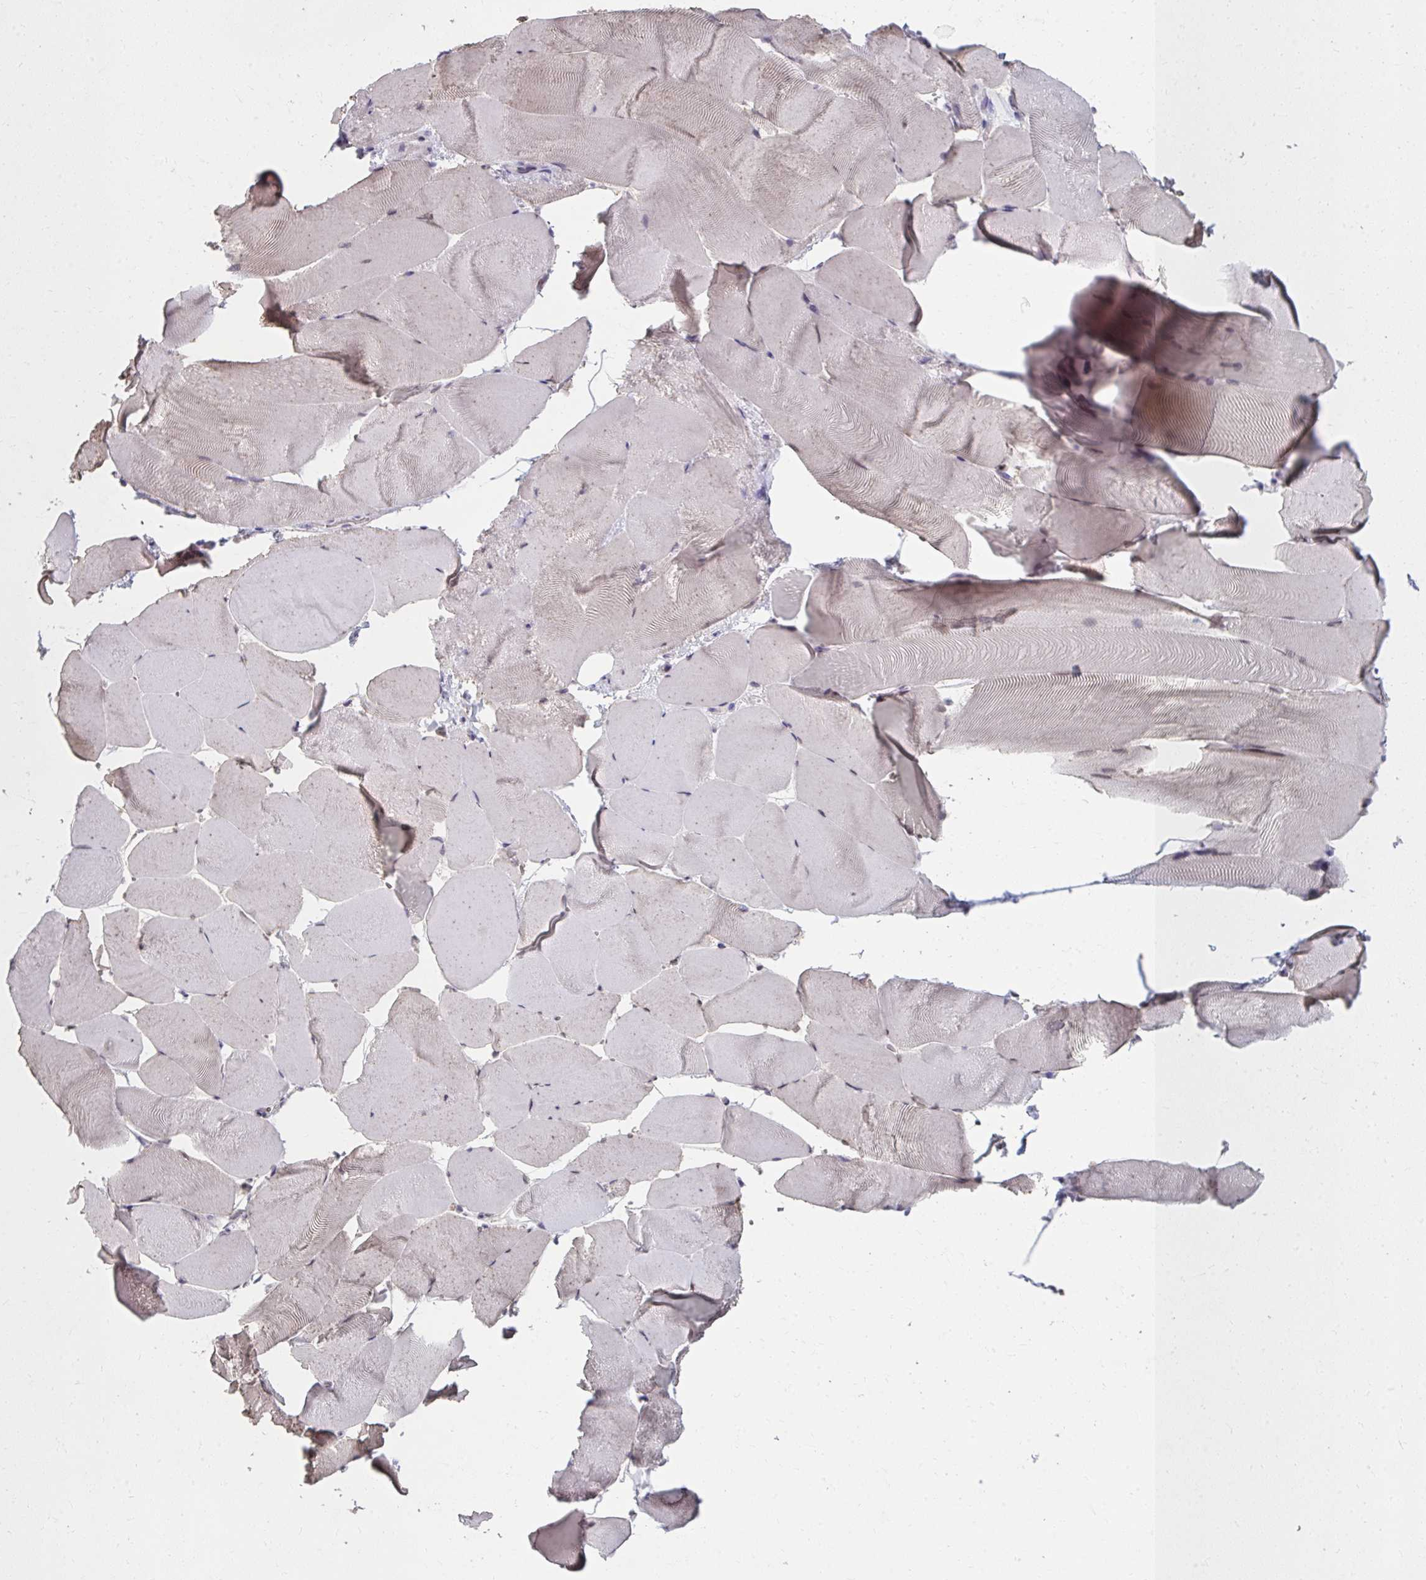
{"staining": {"intensity": "weak", "quantity": "<25%", "location": "cytoplasmic/membranous"}, "tissue": "skeletal muscle", "cell_type": "Myocytes", "image_type": "normal", "snomed": [{"axis": "morphology", "description": "Normal tissue, NOS"}, {"axis": "topography", "description": "Skeletal muscle"}], "caption": "This photomicrograph is of normal skeletal muscle stained with IHC to label a protein in brown with the nuclei are counter-stained blue. There is no staining in myocytes. (Brightfield microscopy of DAB immunohistochemistry (IHC) at high magnification).", "gene": "NUP133", "patient": {"sex": "female", "age": 64}}